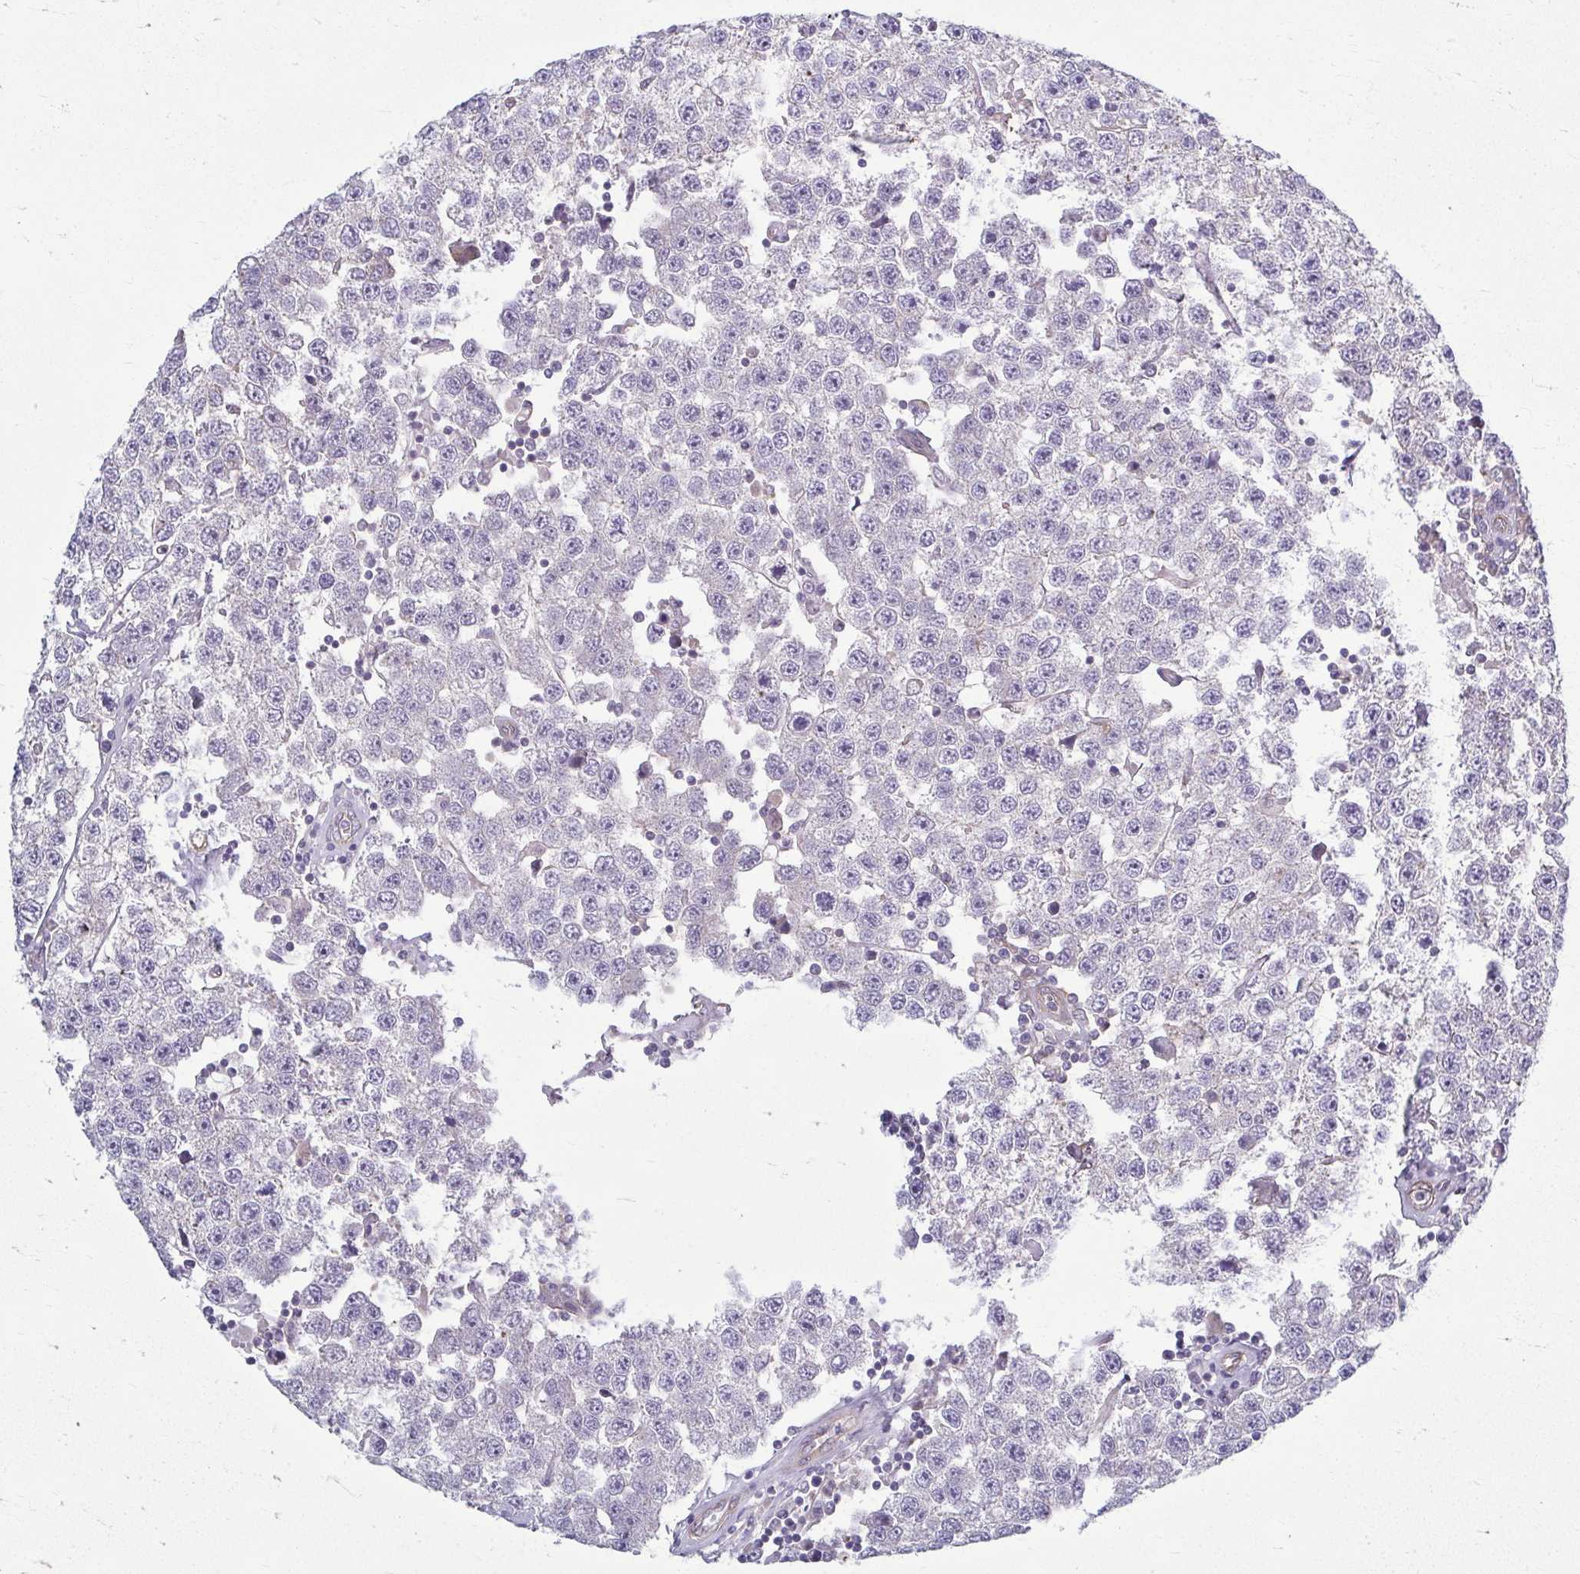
{"staining": {"intensity": "negative", "quantity": "none", "location": "none"}, "tissue": "testis cancer", "cell_type": "Tumor cells", "image_type": "cancer", "snomed": [{"axis": "morphology", "description": "Seminoma, NOS"}, {"axis": "topography", "description": "Testis"}], "caption": "An image of human seminoma (testis) is negative for staining in tumor cells.", "gene": "EID2B", "patient": {"sex": "male", "age": 34}}